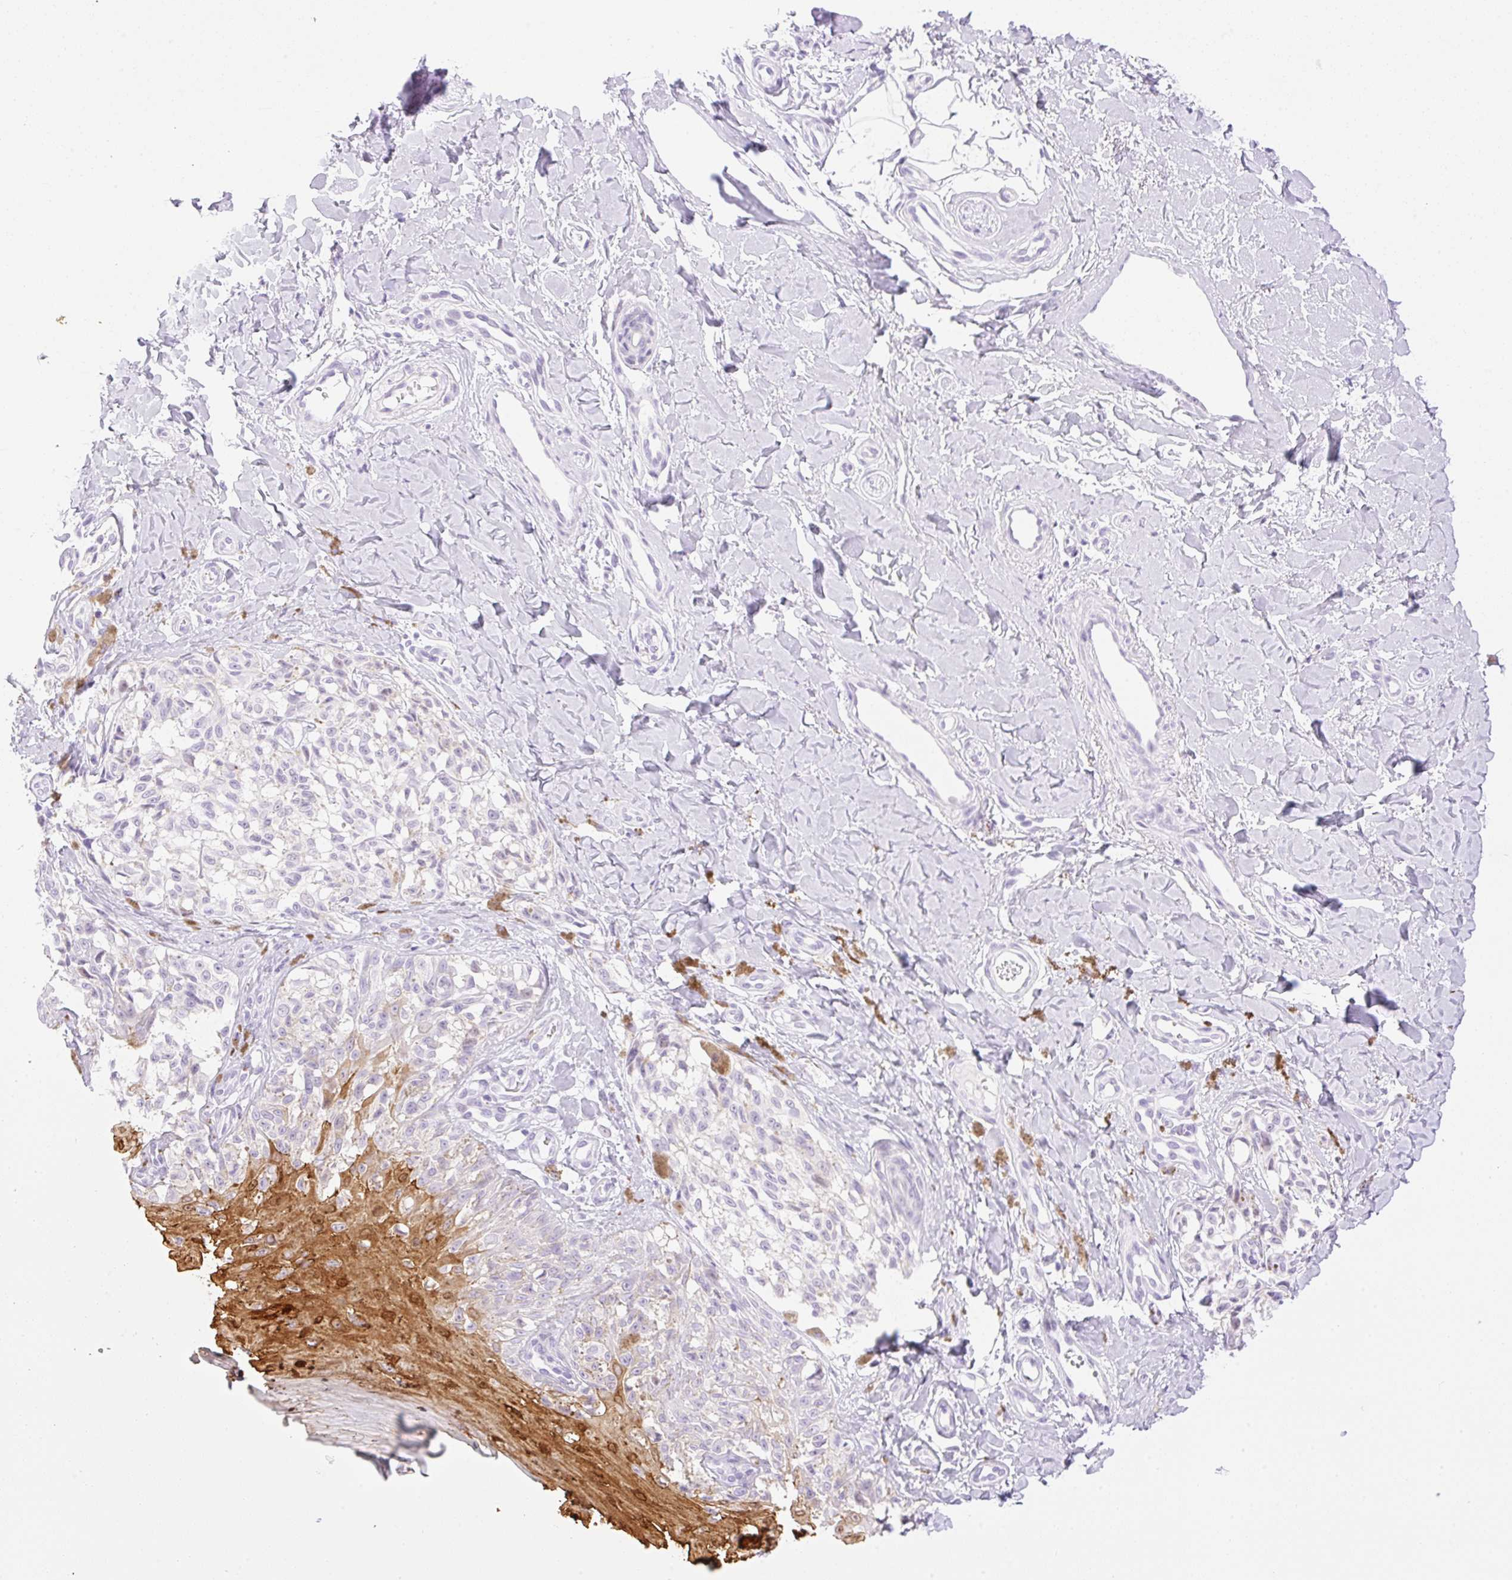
{"staining": {"intensity": "negative", "quantity": "none", "location": "none"}, "tissue": "melanoma", "cell_type": "Tumor cells", "image_type": "cancer", "snomed": [{"axis": "morphology", "description": "Malignant melanoma, NOS"}, {"axis": "topography", "description": "Skin"}], "caption": "A high-resolution image shows immunohistochemistry staining of malignant melanoma, which demonstrates no significant positivity in tumor cells.", "gene": "SPRR4", "patient": {"sex": "female", "age": 65}}